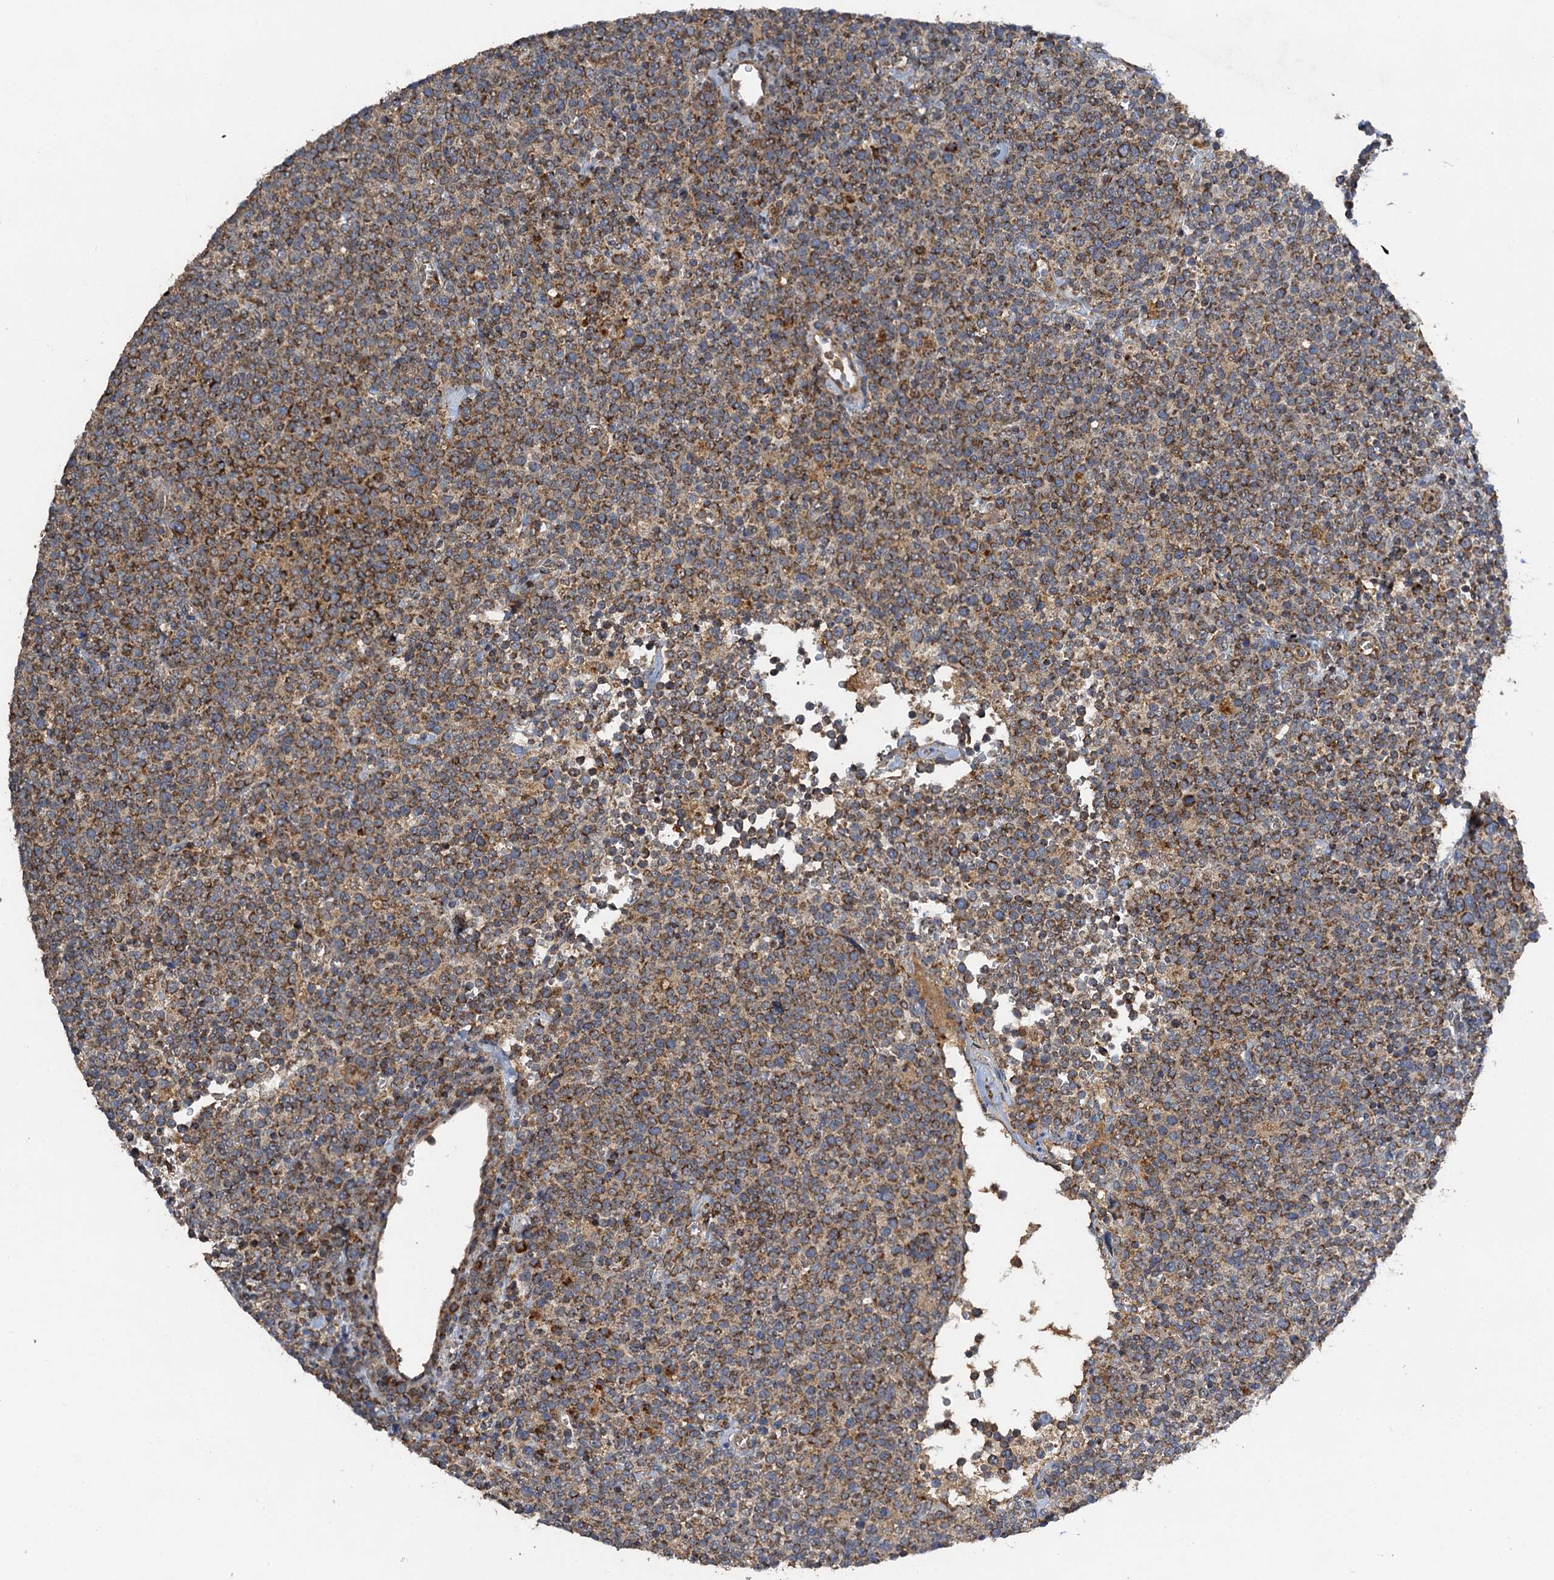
{"staining": {"intensity": "moderate", "quantity": ">75%", "location": "cytoplasmic/membranous"}, "tissue": "lymphoma", "cell_type": "Tumor cells", "image_type": "cancer", "snomed": [{"axis": "morphology", "description": "Malignant lymphoma, non-Hodgkin's type, High grade"}, {"axis": "topography", "description": "Lymph node"}], "caption": "Brown immunohistochemical staining in human malignant lymphoma, non-Hodgkin's type (high-grade) reveals moderate cytoplasmic/membranous positivity in about >75% of tumor cells. The staining was performed using DAB (3,3'-diaminobenzidine), with brown indicating positive protein expression. Nuclei are stained blue with hematoxylin.", "gene": "NDUFA13", "patient": {"sex": "male", "age": 61}}